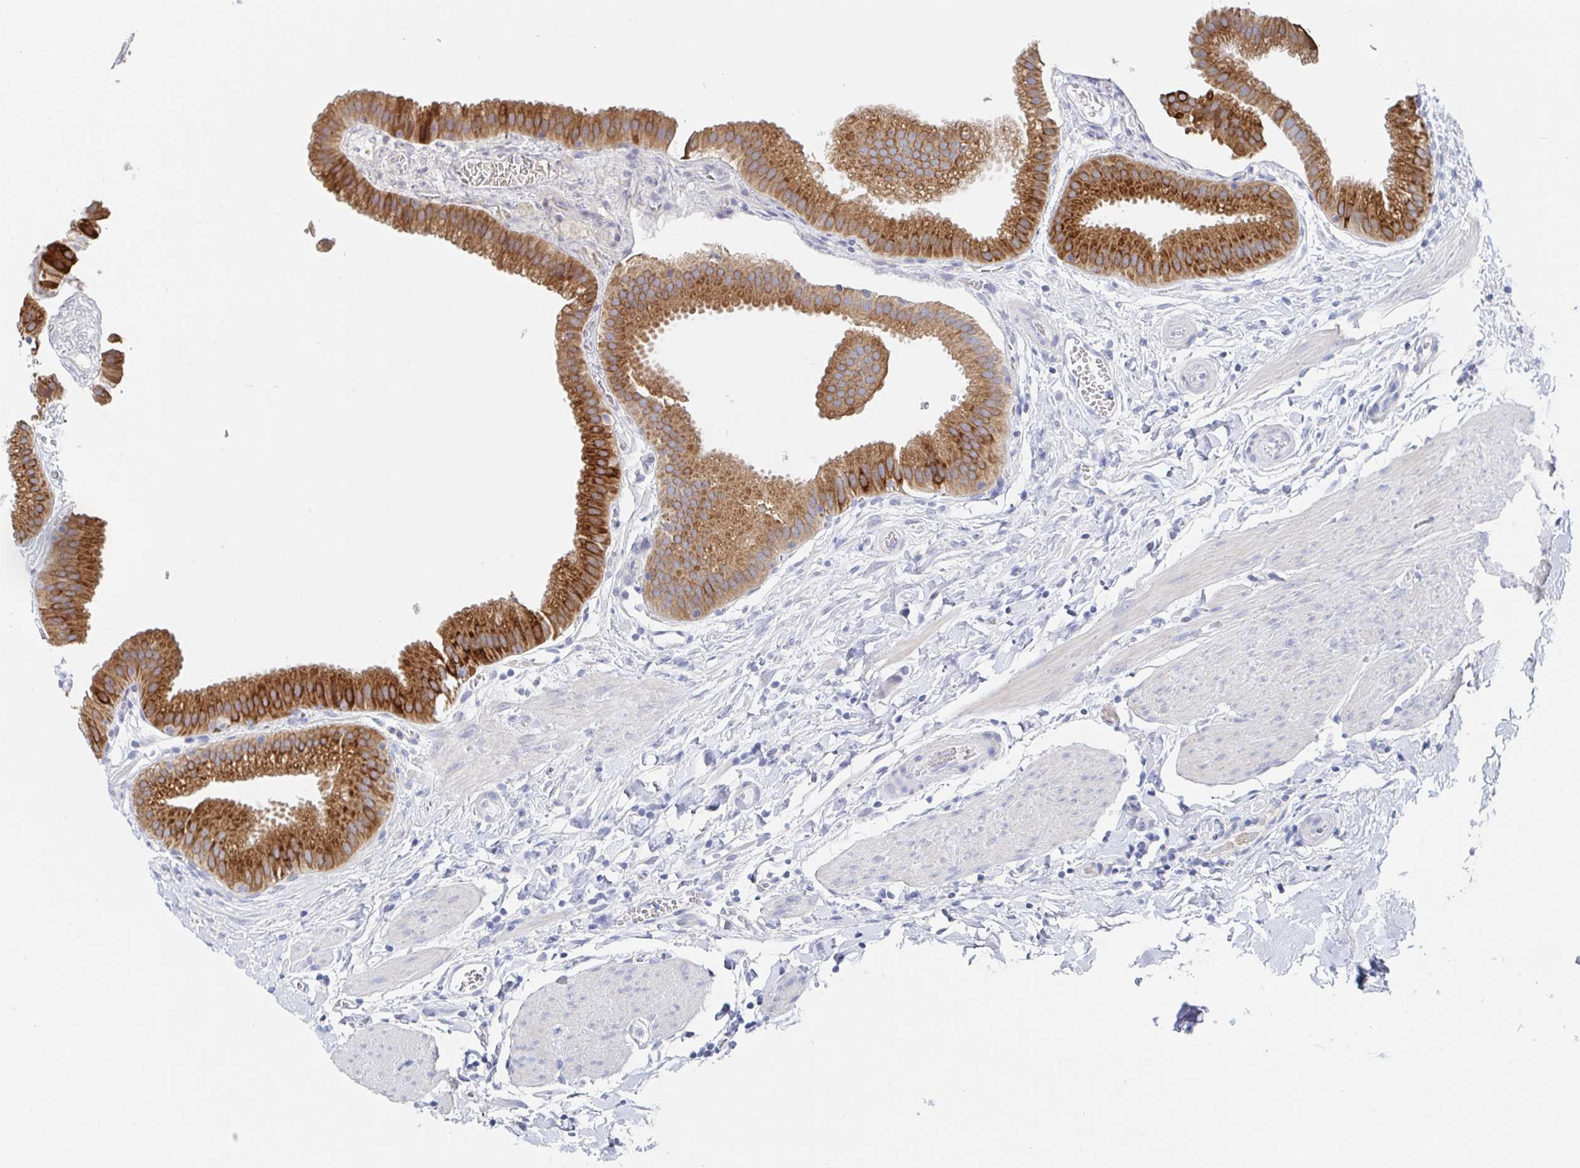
{"staining": {"intensity": "strong", "quantity": ">75%", "location": "cytoplasmic/membranous"}, "tissue": "gallbladder", "cell_type": "Glandular cells", "image_type": "normal", "snomed": [{"axis": "morphology", "description": "Normal tissue, NOS"}, {"axis": "topography", "description": "Gallbladder"}], "caption": "The photomicrograph reveals immunohistochemical staining of normal gallbladder. There is strong cytoplasmic/membranous staining is identified in about >75% of glandular cells.", "gene": "ZNF100", "patient": {"sex": "female", "age": 63}}